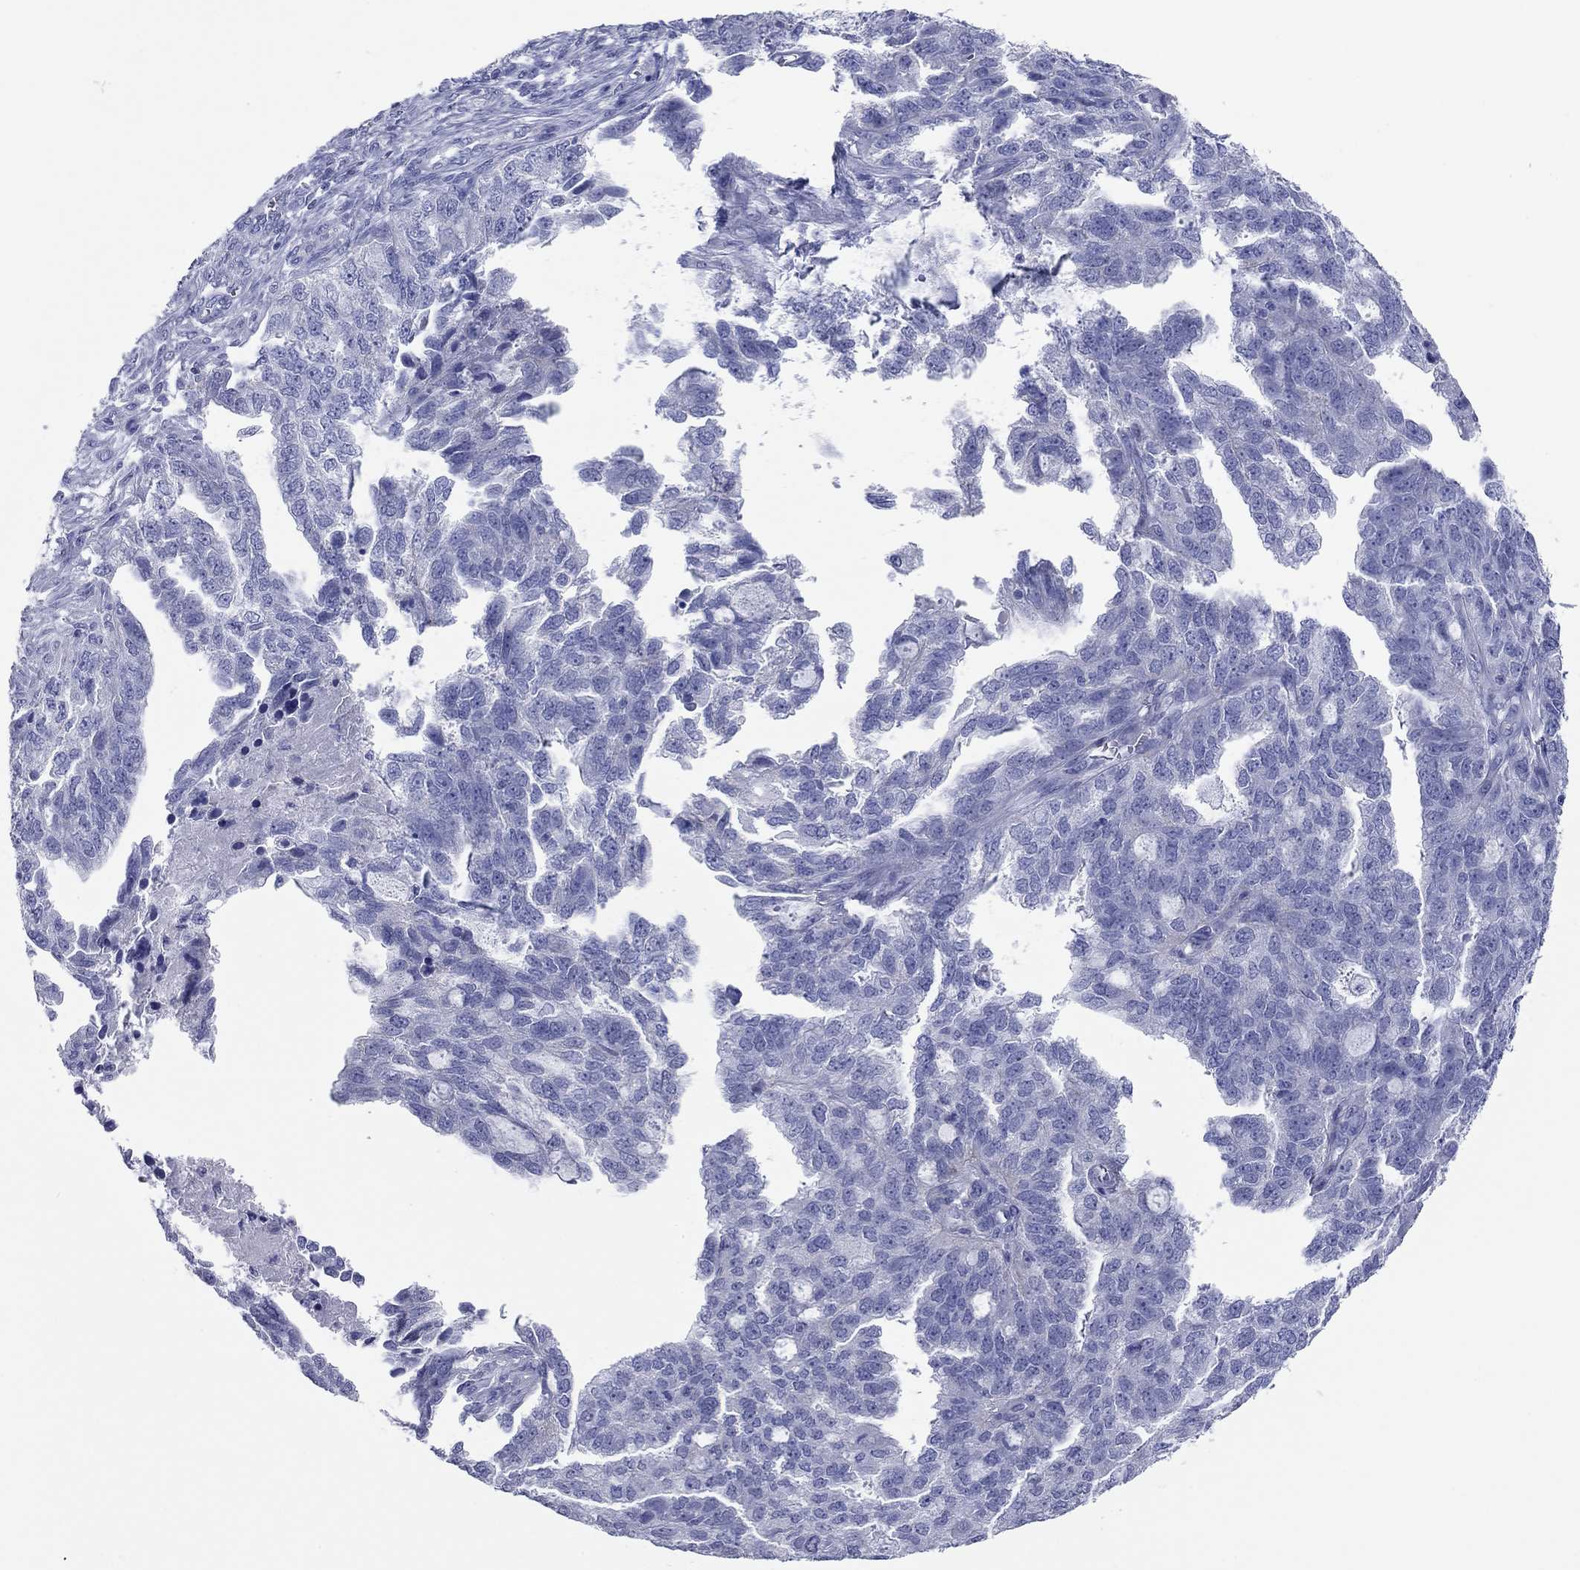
{"staining": {"intensity": "negative", "quantity": "none", "location": "none"}, "tissue": "ovarian cancer", "cell_type": "Tumor cells", "image_type": "cancer", "snomed": [{"axis": "morphology", "description": "Cystadenocarcinoma, serous, NOS"}, {"axis": "topography", "description": "Ovary"}], "caption": "Ovarian cancer (serous cystadenocarcinoma) was stained to show a protein in brown. There is no significant positivity in tumor cells.", "gene": "VSIG10", "patient": {"sex": "female", "age": 51}}